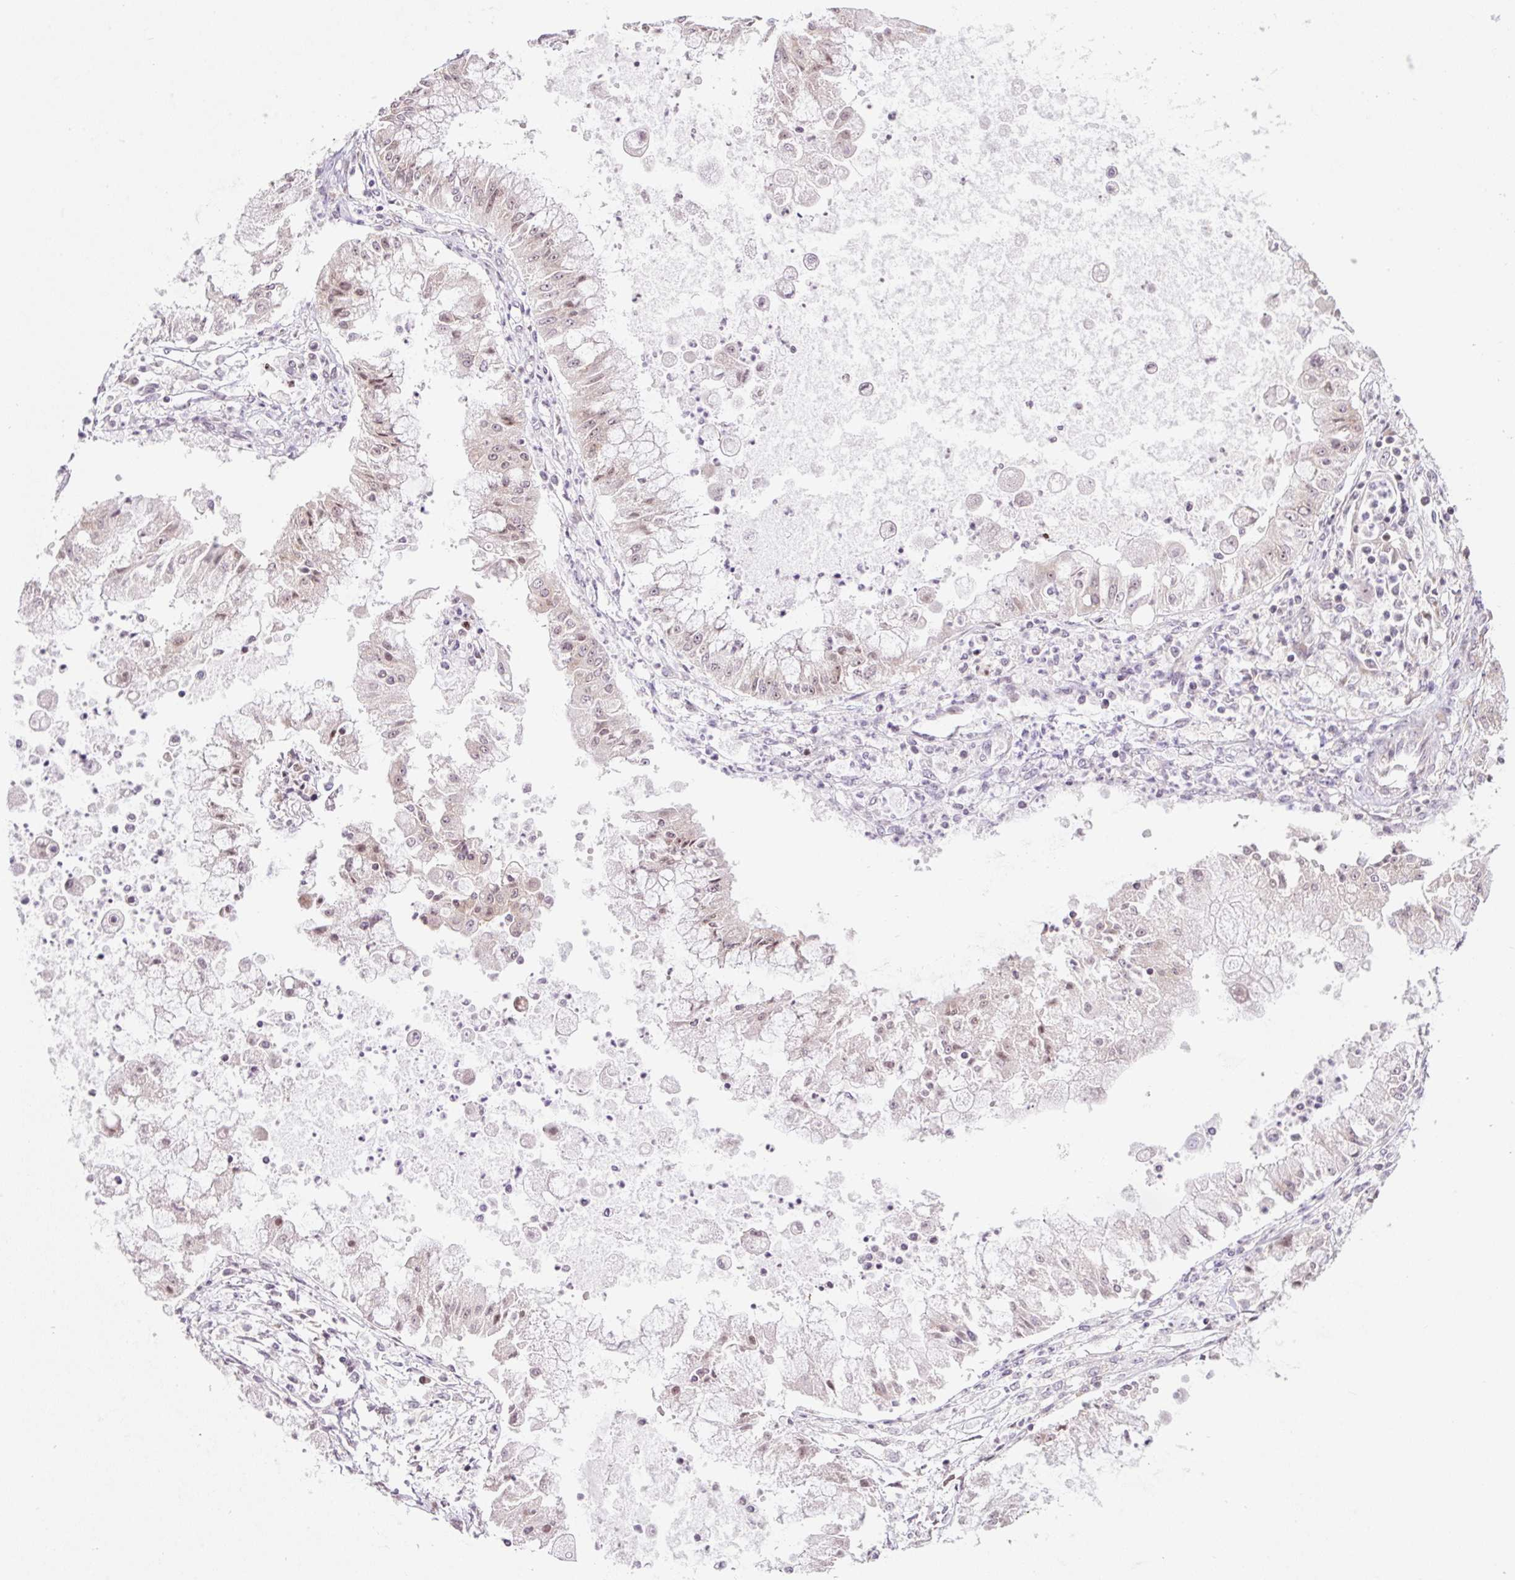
{"staining": {"intensity": "moderate", "quantity": "25%-75%", "location": "cytoplasmic/membranous"}, "tissue": "ovarian cancer", "cell_type": "Tumor cells", "image_type": "cancer", "snomed": [{"axis": "morphology", "description": "Cystadenocarcinoma, mucinous, NOS"}, {"axis": "topography", "description": "Ovary"}], "caption": "About 25%-75% of tumor cells in human ovarian cancer show moderate cytoplasmic/membranous protein expression as visualized by brown immunohistochemical staining.", "gene": "RPL41", "patient": {"sex": "female", "age": 70}}